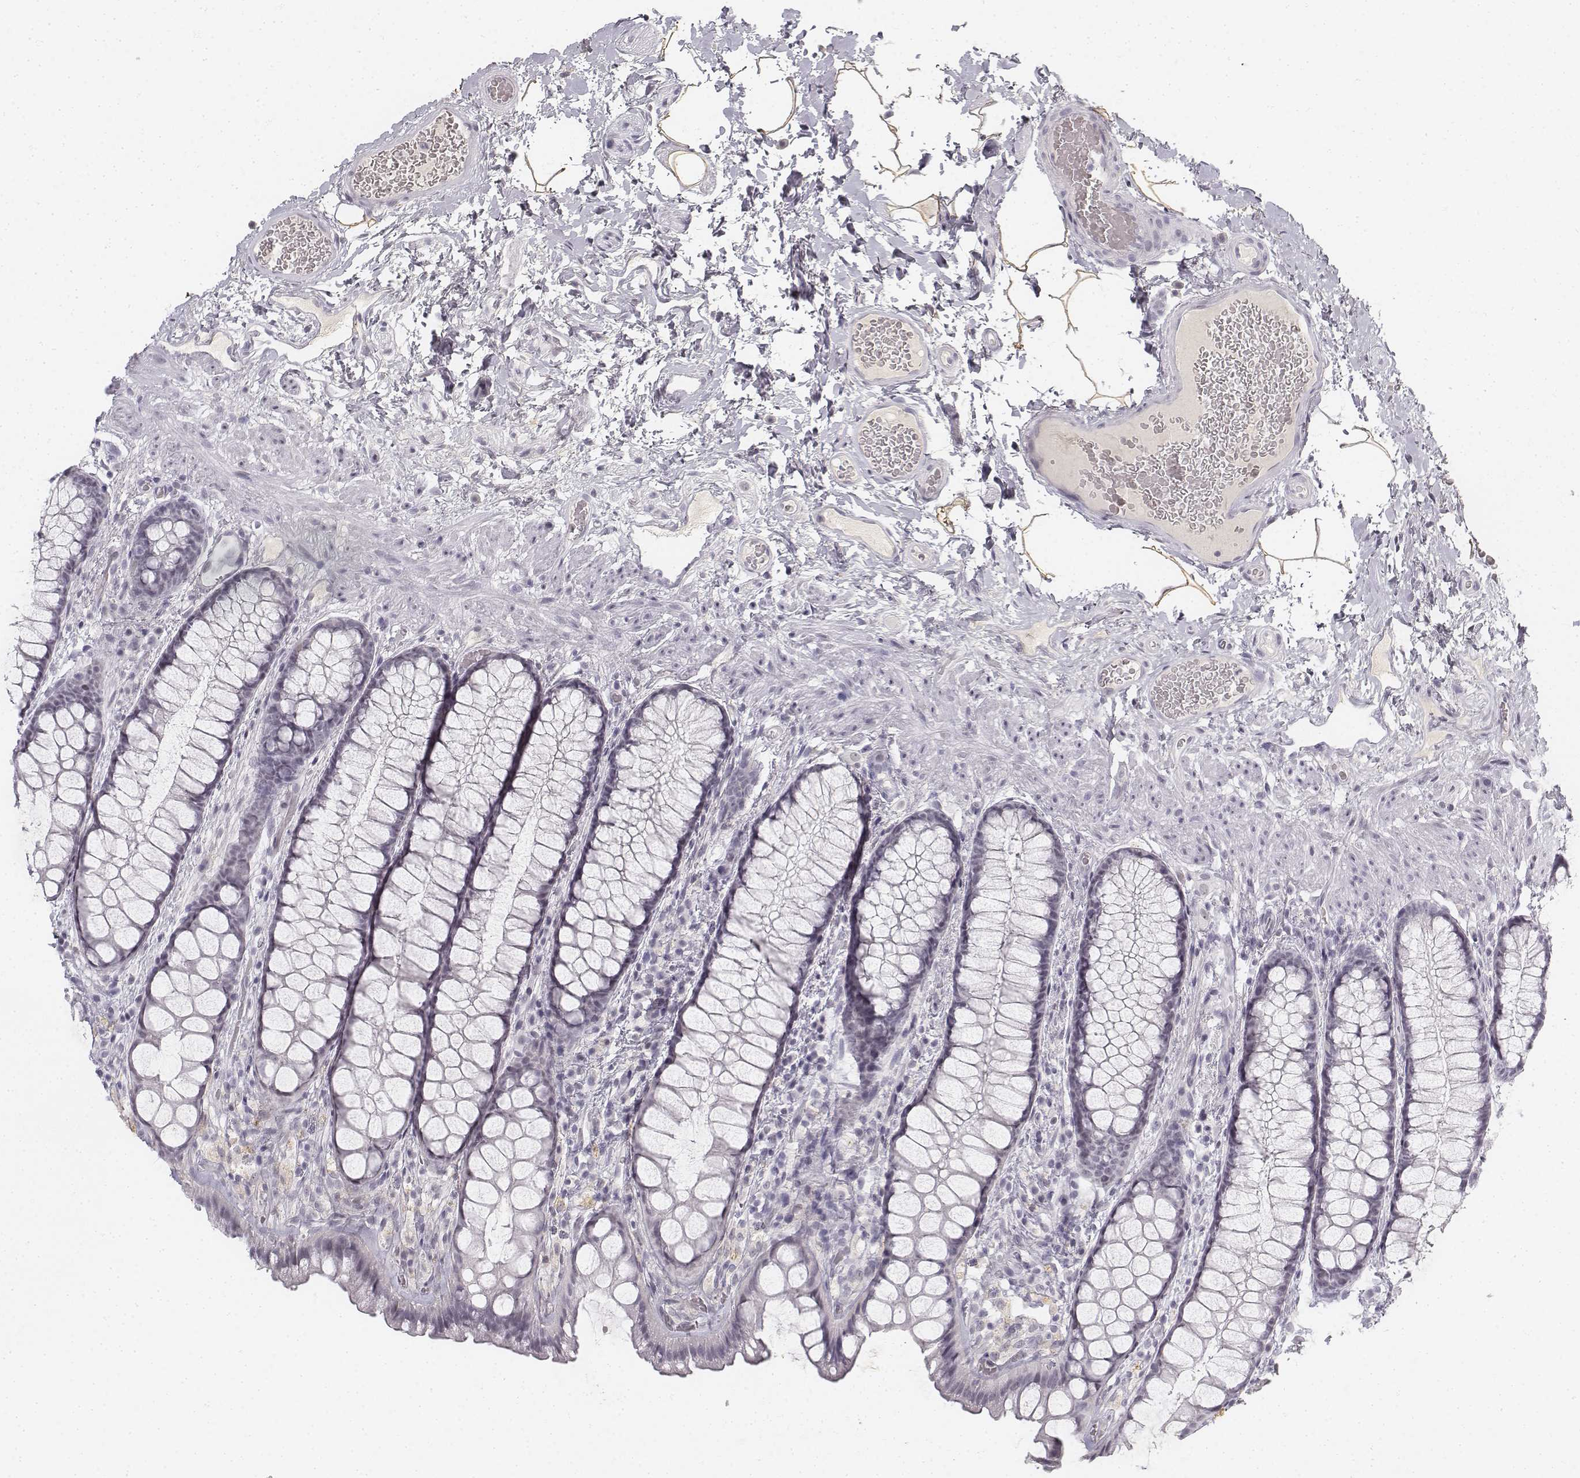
{"staining": {"intensity": "negative", "quantity": "none", "location": "none"}, "tissue": "rectum", "cell_type": "Glandular cells", "image_type": "normal", "snomed": [{"axis": "morphology", "description": "Normal tissue, NOS"}, {"axis": "topography", "description": "Rectum"}], "caption": "This is an immunohistochemistry (IHC) micrograph of unremarkable human rectum. There is no staining in glandular cells.", "gene": "KRT84", "patient": {"sex": "female", "age": 62}}